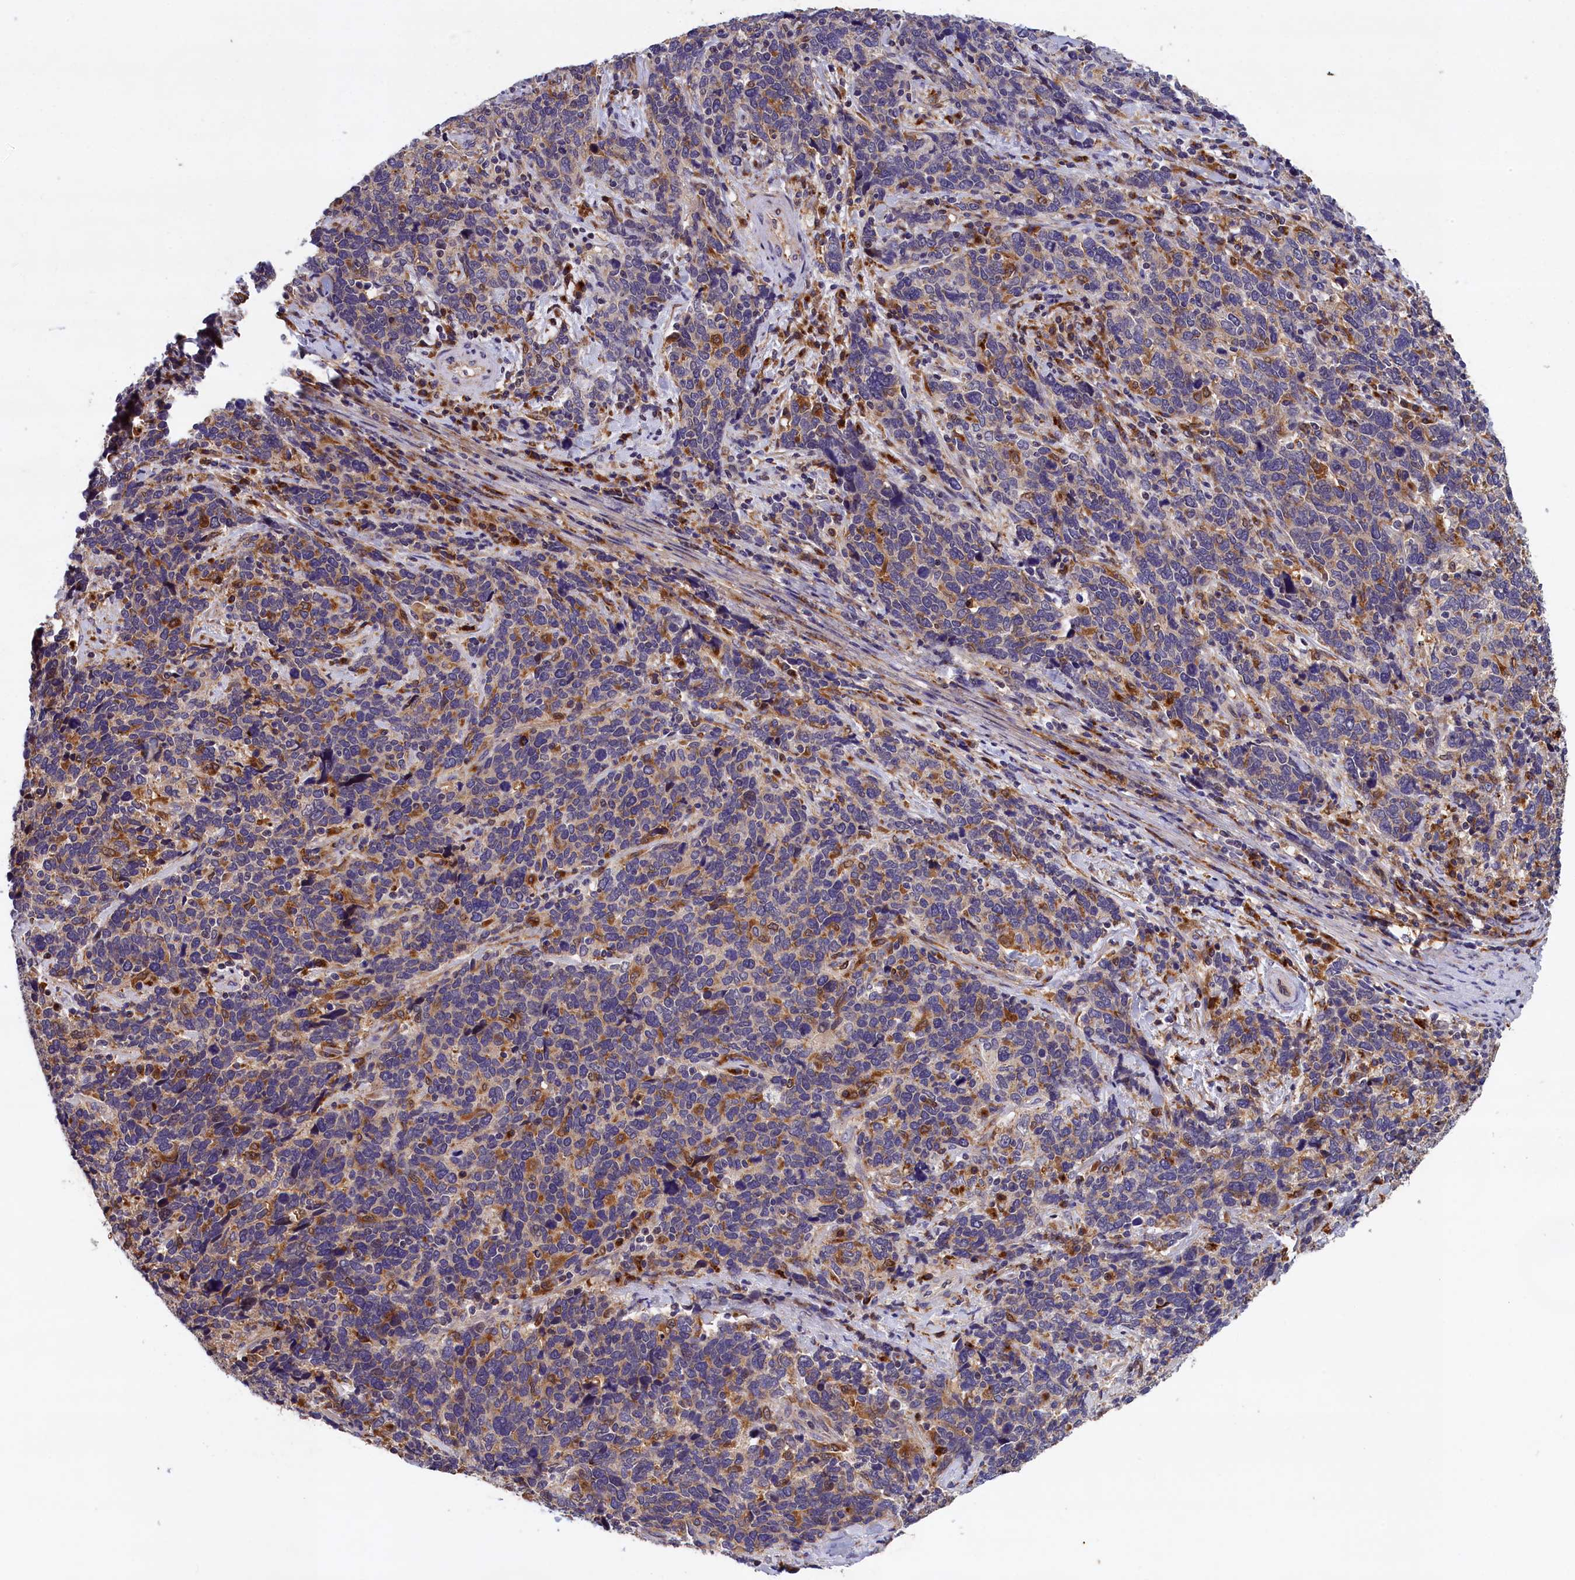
{"staining": {"intensity": "moderate", "quantity": "25%-75%", "location": "cytoplasmic/membranous"}, "tissue": "cervical cancer", "cell_type": "Tumor cells", "image_type": "cancer", "snomed": [{"axis": "morphology", "description": "Squamous cell carcinoma, NOS"}, {"axis": "topography", "description": "Cervix"}], "caption": "A brown stain highlights moderate cytoplasmic/membranous expression of a protein in human squamous cell carcinoma (cervical) tumor cells. (IHC, brightfield microscopy, high magnification).", "gene": "NAIP", "patient": {"sex": "female", "age": 41}}